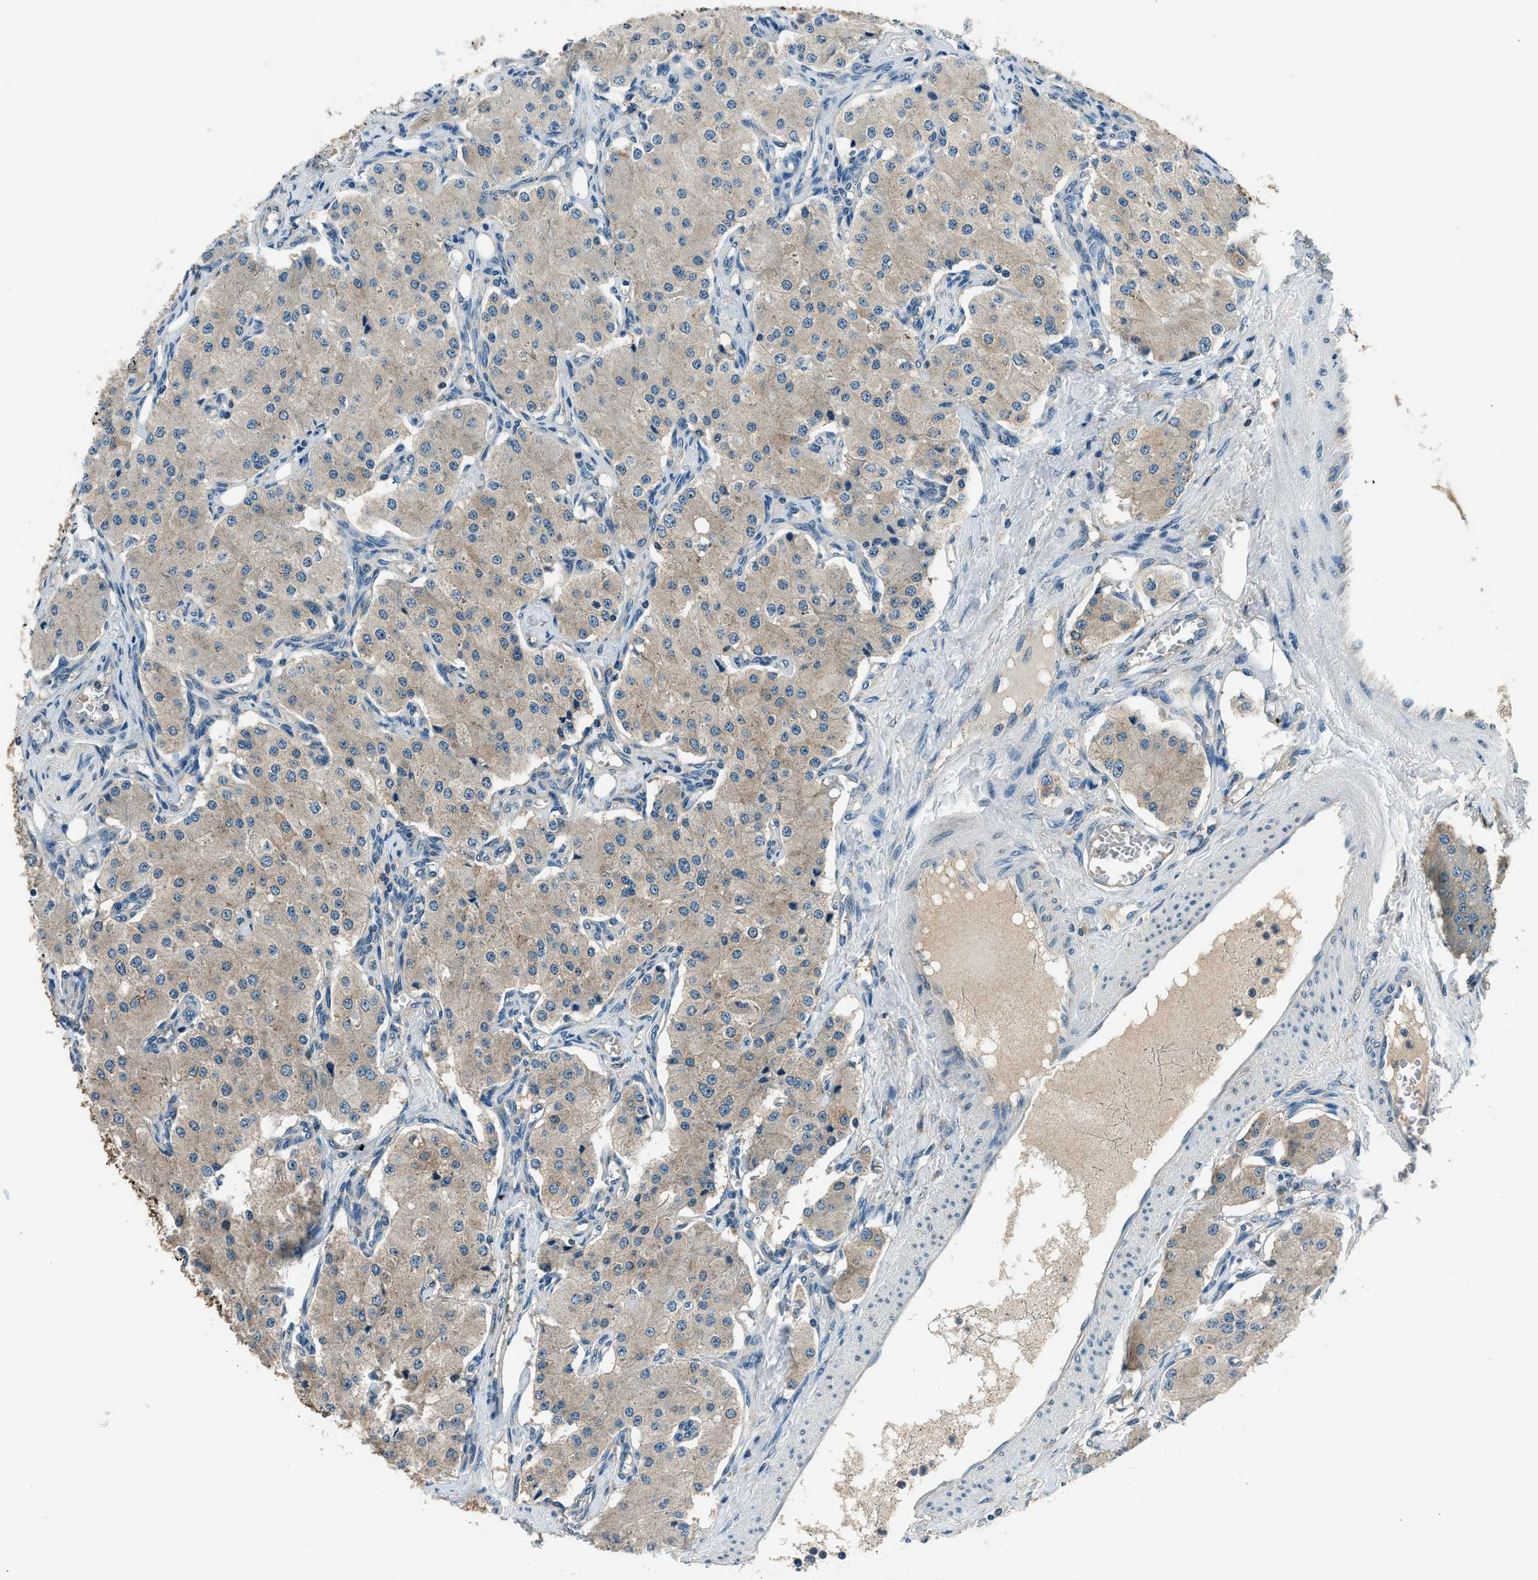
{"staining": {"intensity": "weak", "quantity": ">75%", "location": "cytoplasmic/membranous"}, "tissue": "carcinoid", "cell_type": "Tumor cells", "image_type": "cancer", "snomed": [{"axis": "morphology", "description": "Carcinoid, malignant, NOS"}, {"axis": "topography", "description": "Colon"}], "caption": "This photomicrograph reveals immunohistochemistry staining of human carcinoid (malignant), with low weak cytoplasmic/membranous staining in approximately >75% of tumor cells.", "gene": "ARFGAP2", "patient": {"sex": "female", "age": 52}}